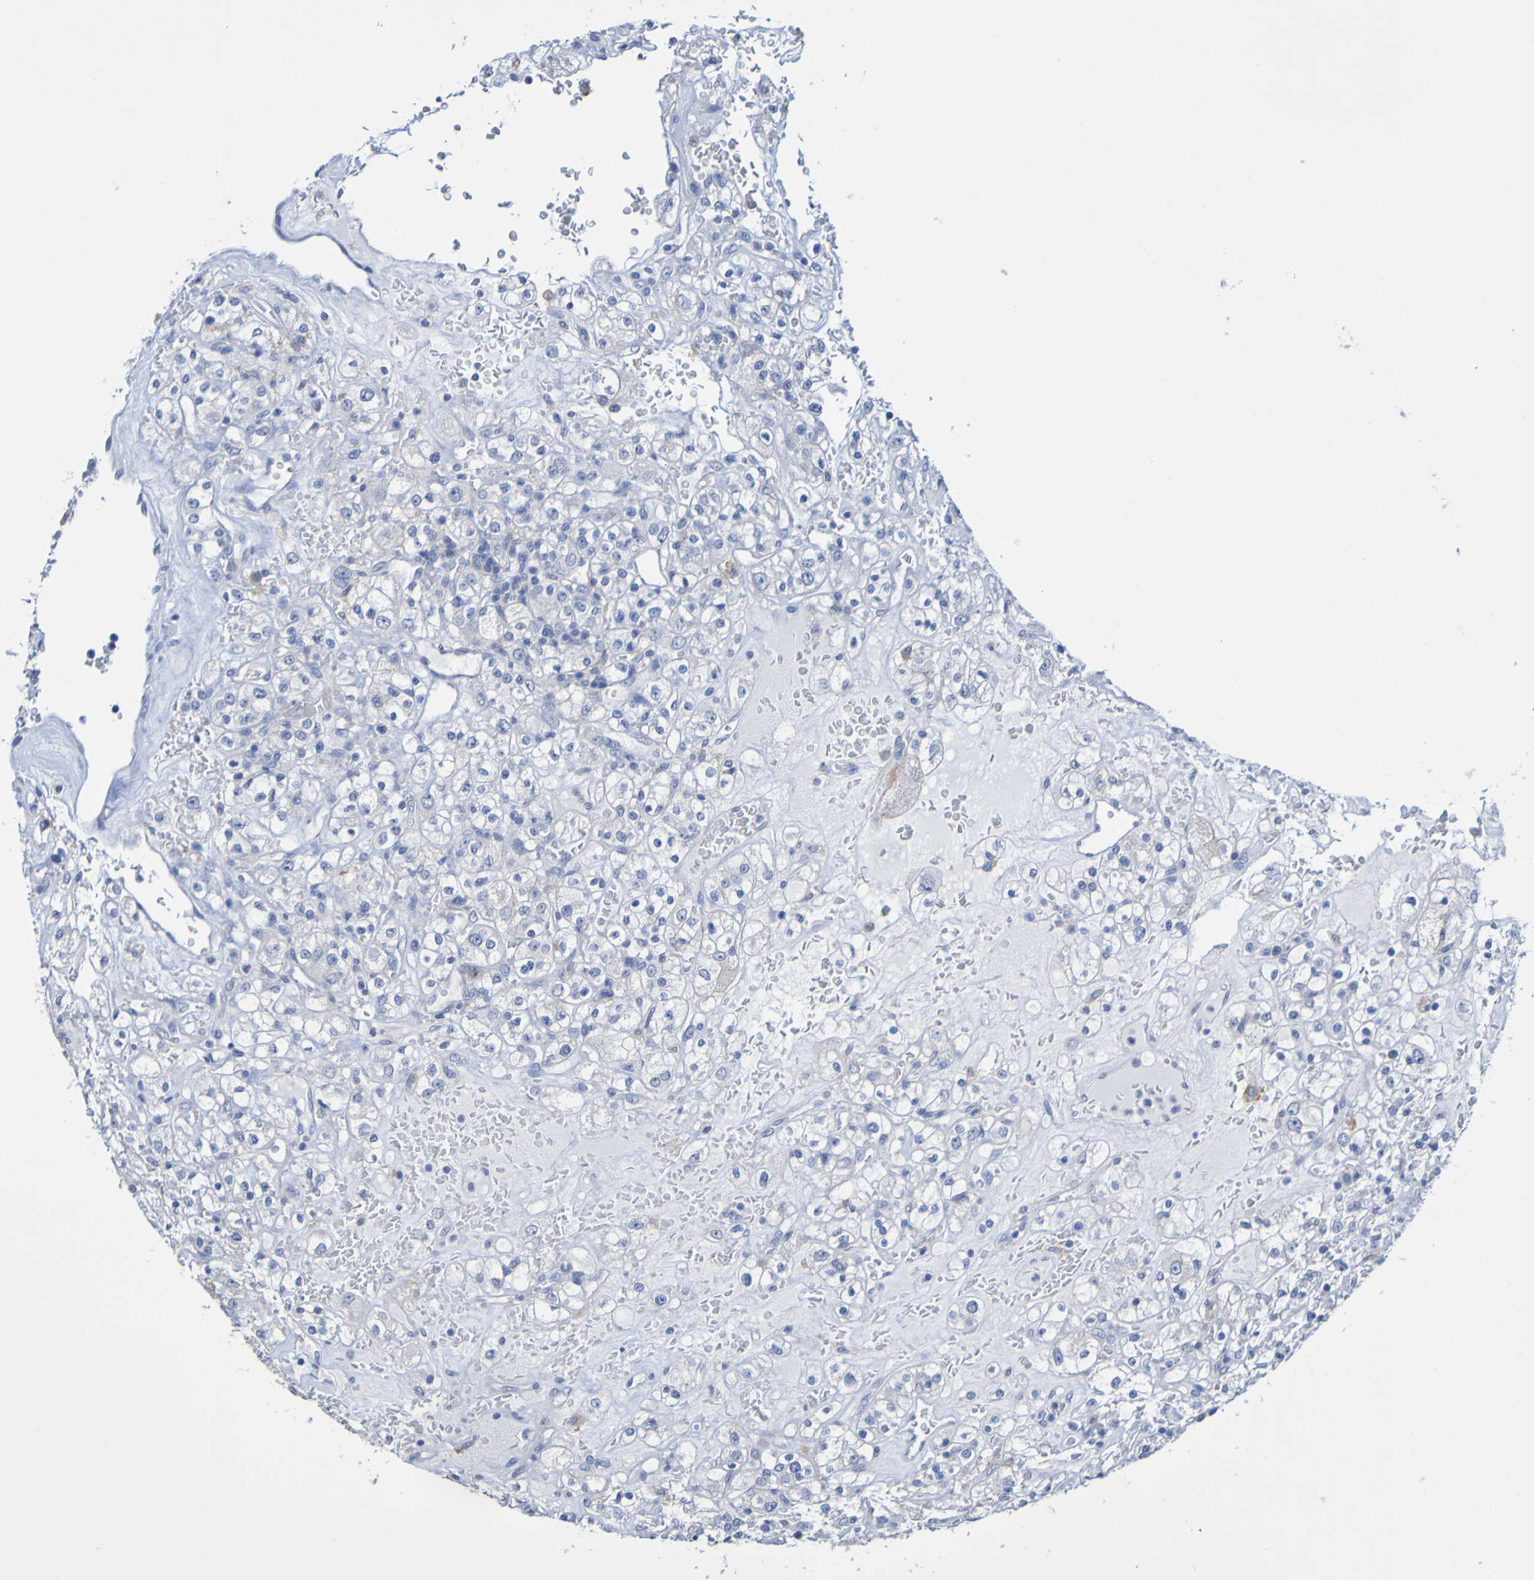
{"staining": {"intensity": "negative", "quantity": "none", "location": "none"}, "tissue": "renal cancer", "cell_type": "Tumor cells", "image_type": "cancer", "snomed": [{"axis": "morphology", "description": "Normal tissue, NOS"}, {"axis": "morphology", "description": "Adenocarcinoma, NOS"}, {"axis": "topography", "description": "Kidney"}], "caption": "Renal cancer (adenocarcinoma) stained for a protein using IHC shows no staining tumor cells.", "gene": "SLC3A2", "patient": {"sex": "female", "age": 72}}